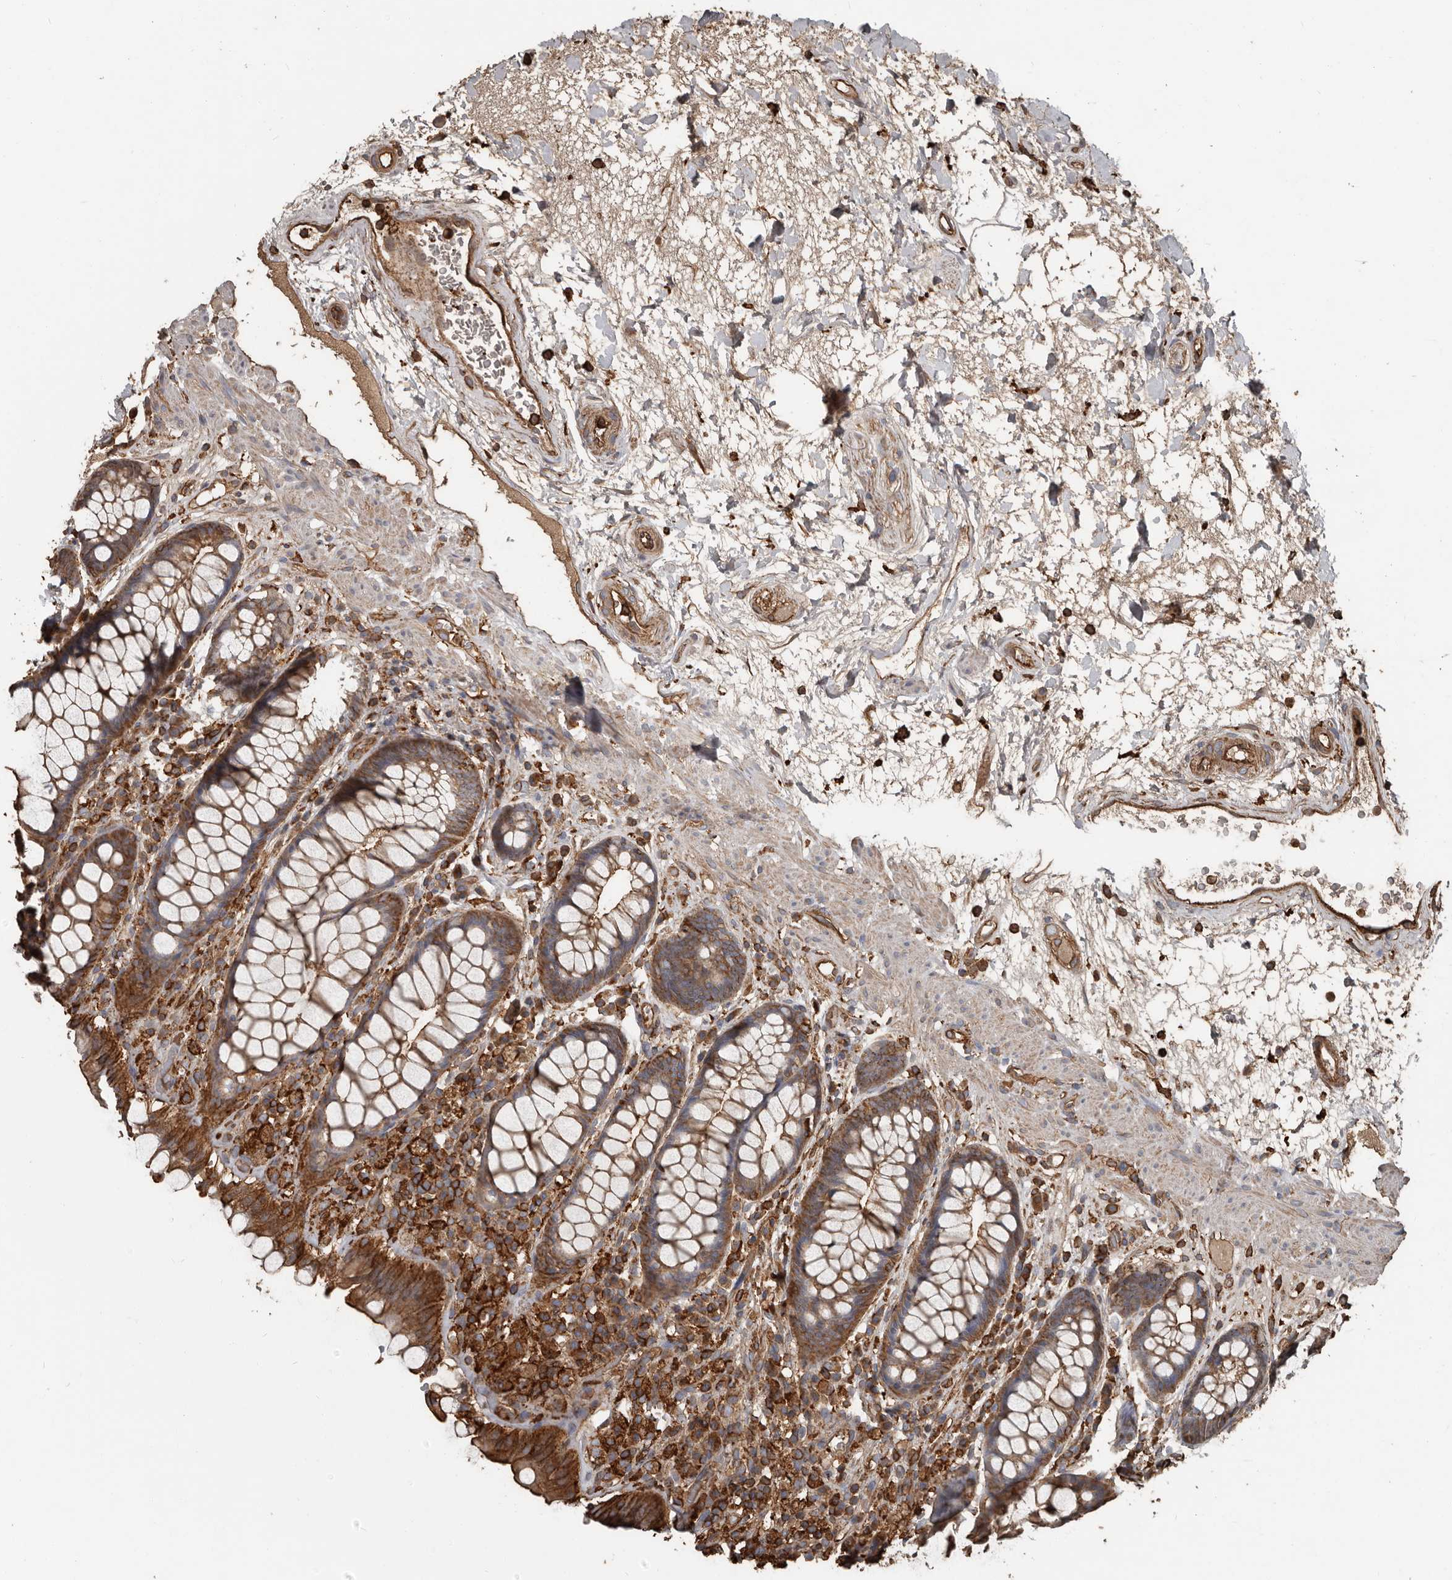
{"staining": {"intensity": "strong", "quantity": ">75%", "location": "cytoplasmic/membranous"}, "tissue": "rectum", "cell_type": "Glandular cells", "image_type": "normal", "snomed": [{"axis": "morphology", "description": "Normal tissue, NOS"}, {"axis": "topography", "description": "Rectum"}], "caption": "Rectum stained with immunohistochemistry (IHC) exhibits strong cytoplasmic/membranous staining in about >75% of glandular cells. (DAB = brown stain, brightfield microscopy at high magnification).", "gene": "DENND6B", "patient": {"sex": "male", "age": 64}}